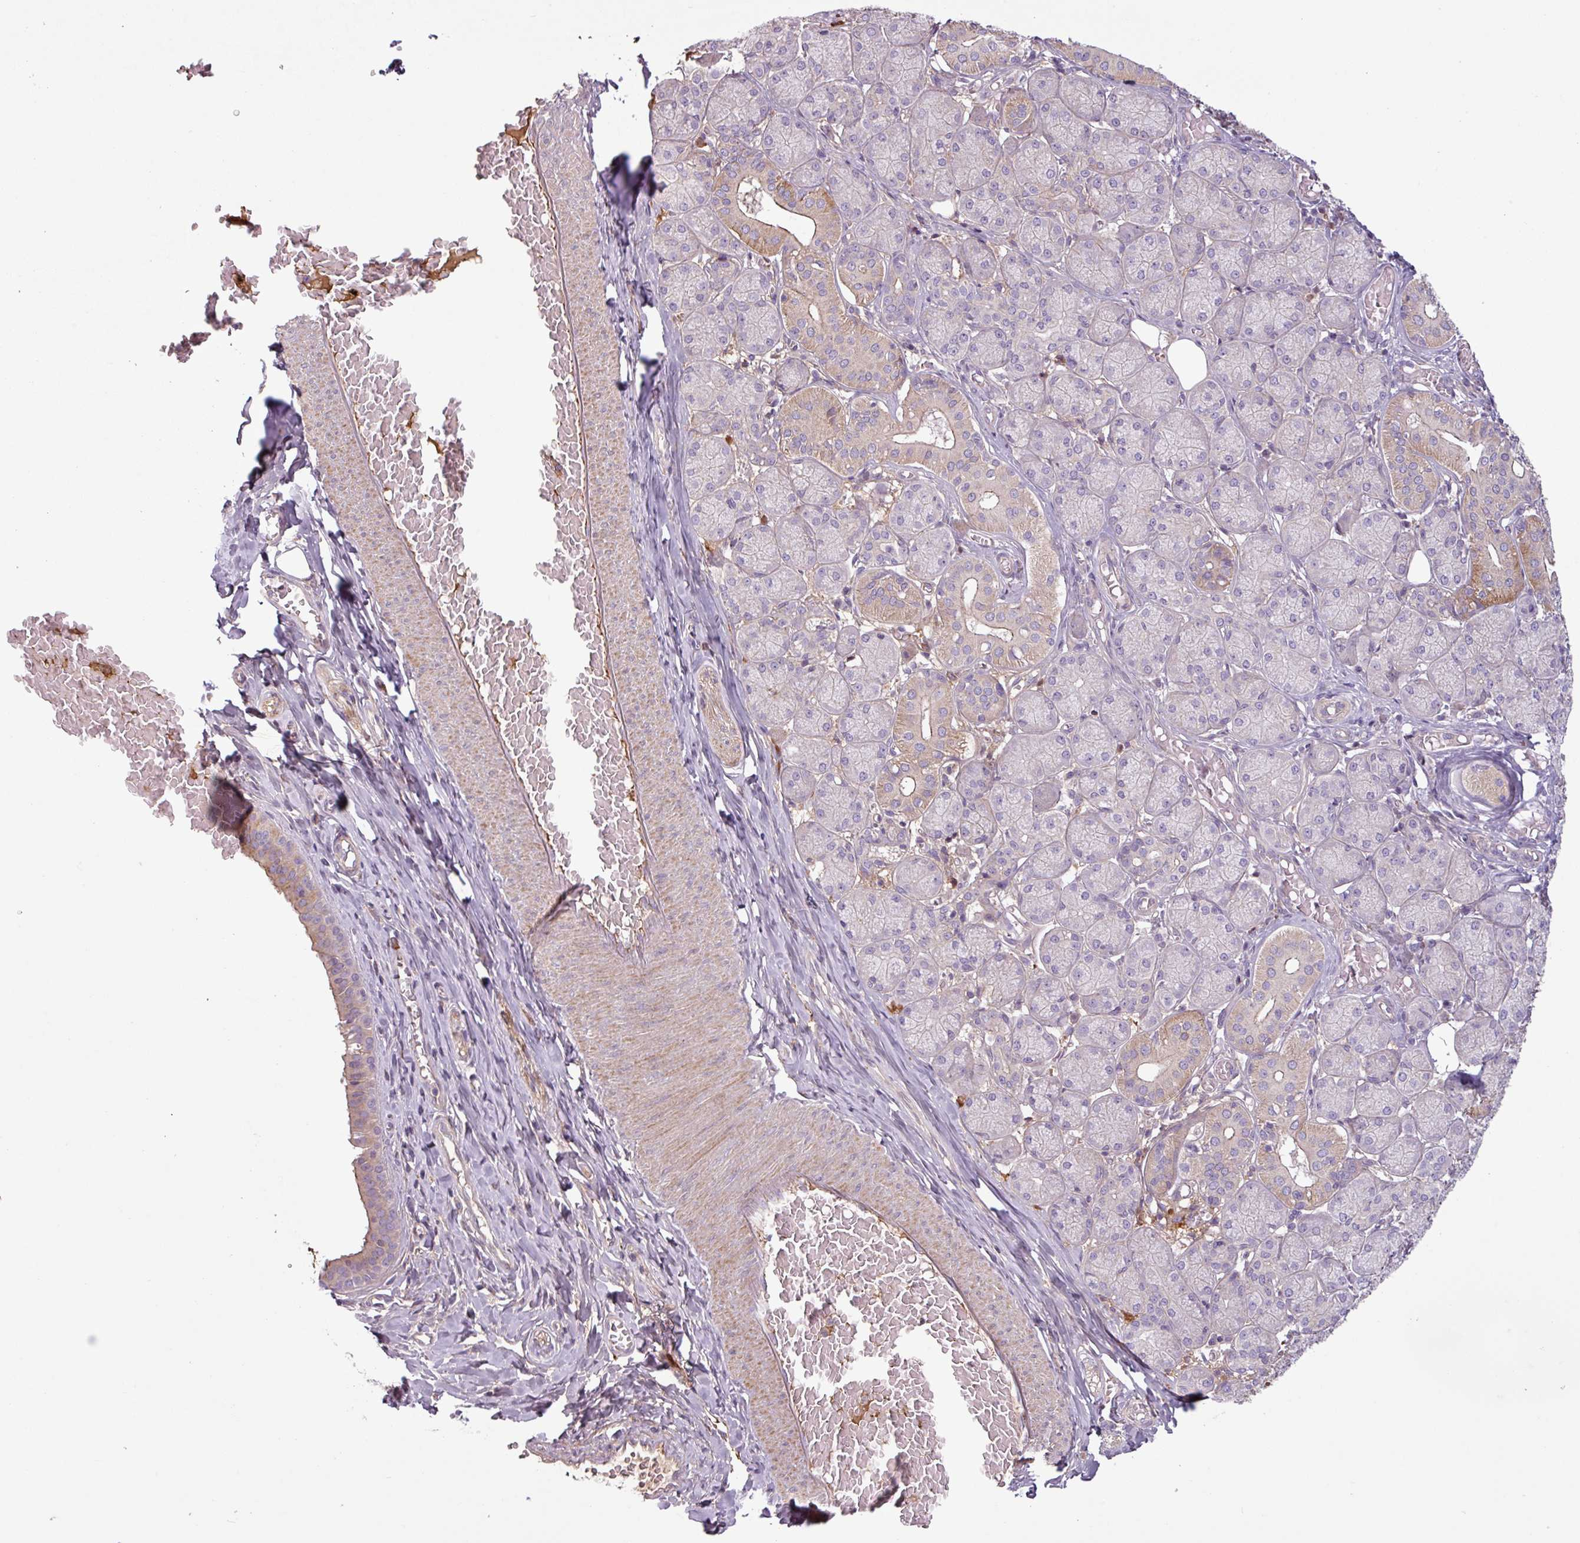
{"staining": {"intensity": "negative", "quantity": "none", "location": "none"}, "tissue": "adipose tissue", "cell_type": "Adipocytes", "image_type": "normal", "snomed": [{"axis": "morphology", "description": "Normal tissue, NOS"}, {"axis": "topography", "description": "Salivary gland"}, {"axis": "topography", "description": "Peripheral nerve tissue"}], "caption": "Human adipose tissue stained for a protein using immunohistochemistry (IHC) demonstrates no positivity in adipocytes.", "gene": "C4A", "patient": {"sex": "female", "age": 24}}